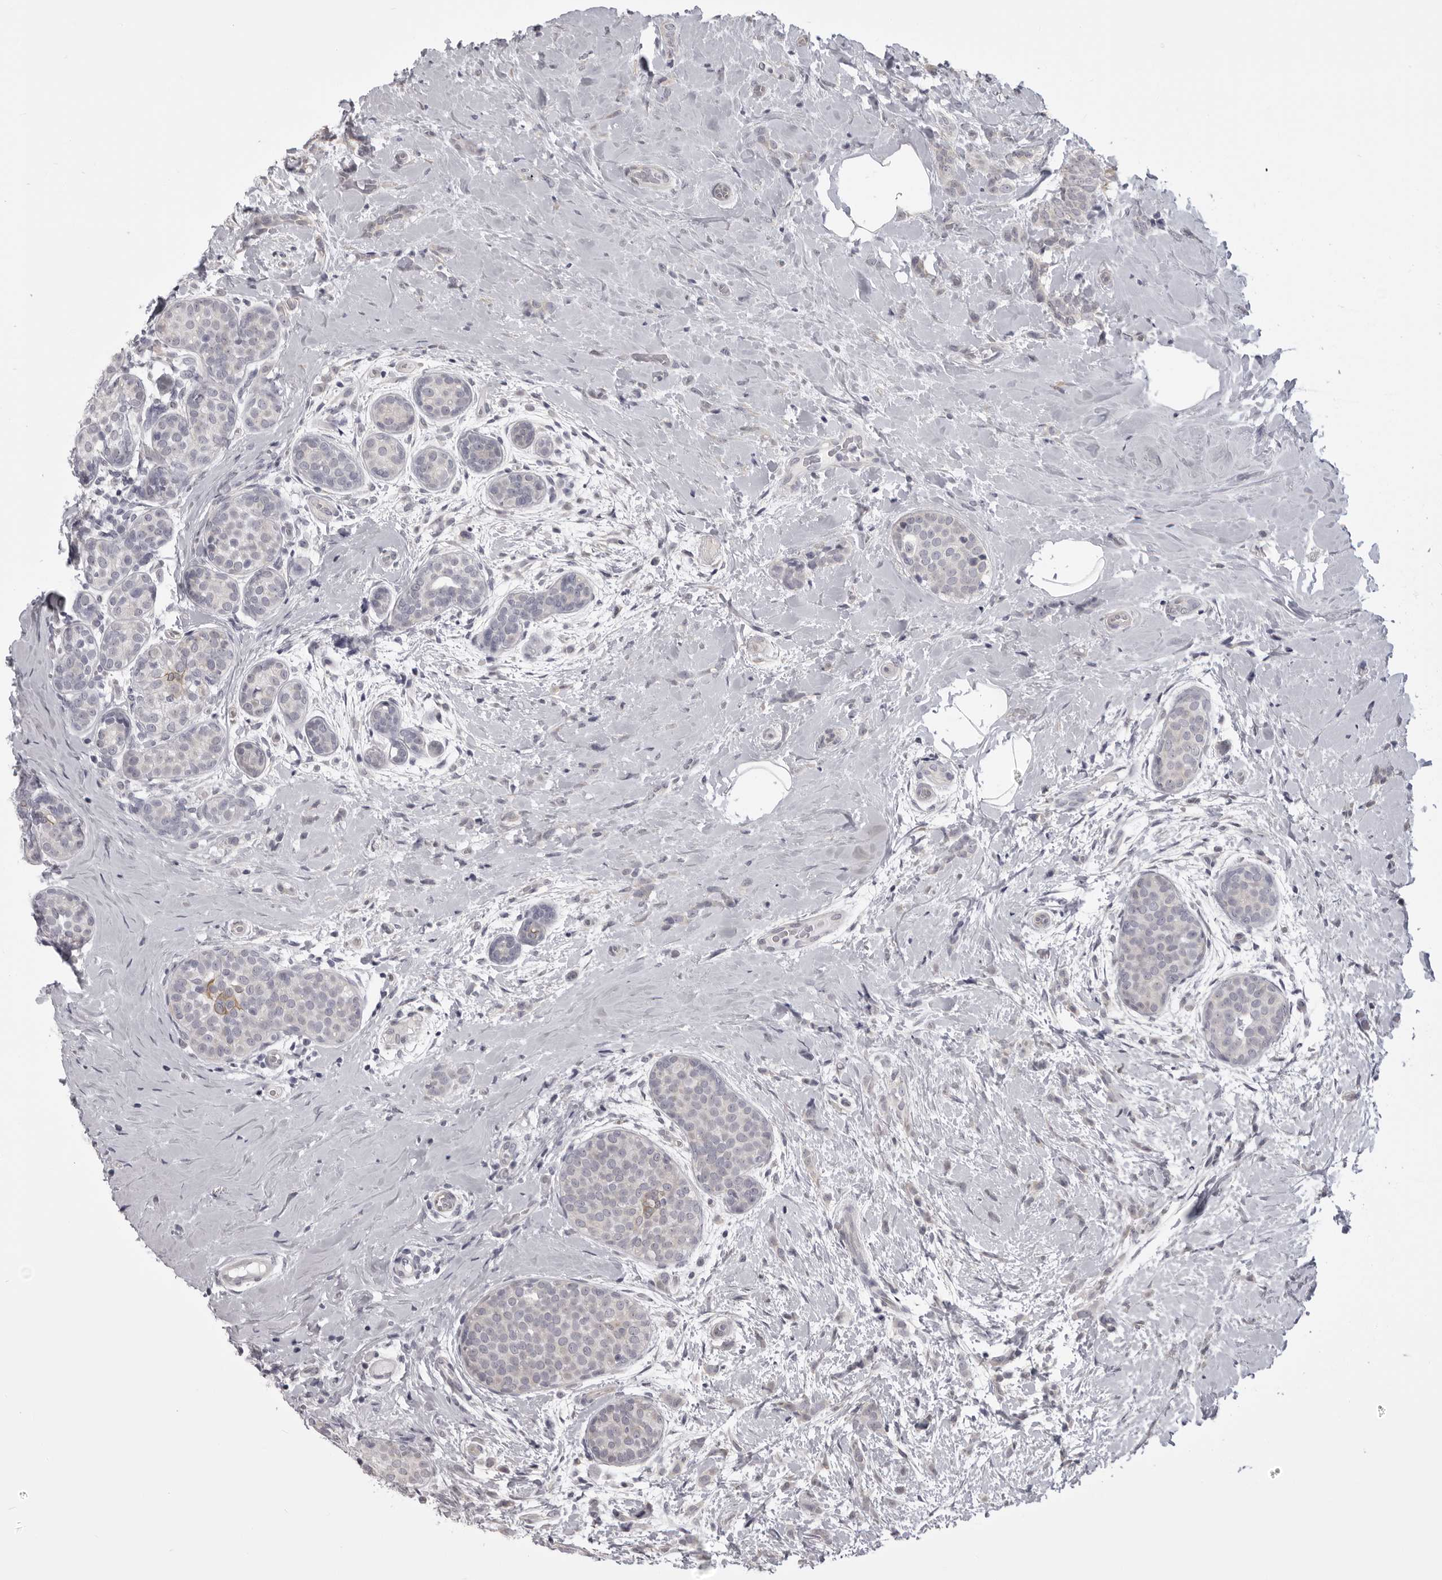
{"staining": {"intensity": "weak", "quantity": "<25%", "location": "cytoplasmic/membranous"}, "tissue": "breast cancer", "cell_type": "Tumor cells", "image_type": "cancer", "snomed": [{"axis": "morphology", "description": "Lobular carcinoma, in situ"}, {"axis": "morphology", "description": "Lobular carcinoma"}, {"axis": "topography", "description": "Breast"}], "caption": "The histopathology image demonstrates no staining of tumor cells in breast lobular carcinoma in situ.", "gene": "EPHA10", "patient": {"sex": "female", "age": 41}}